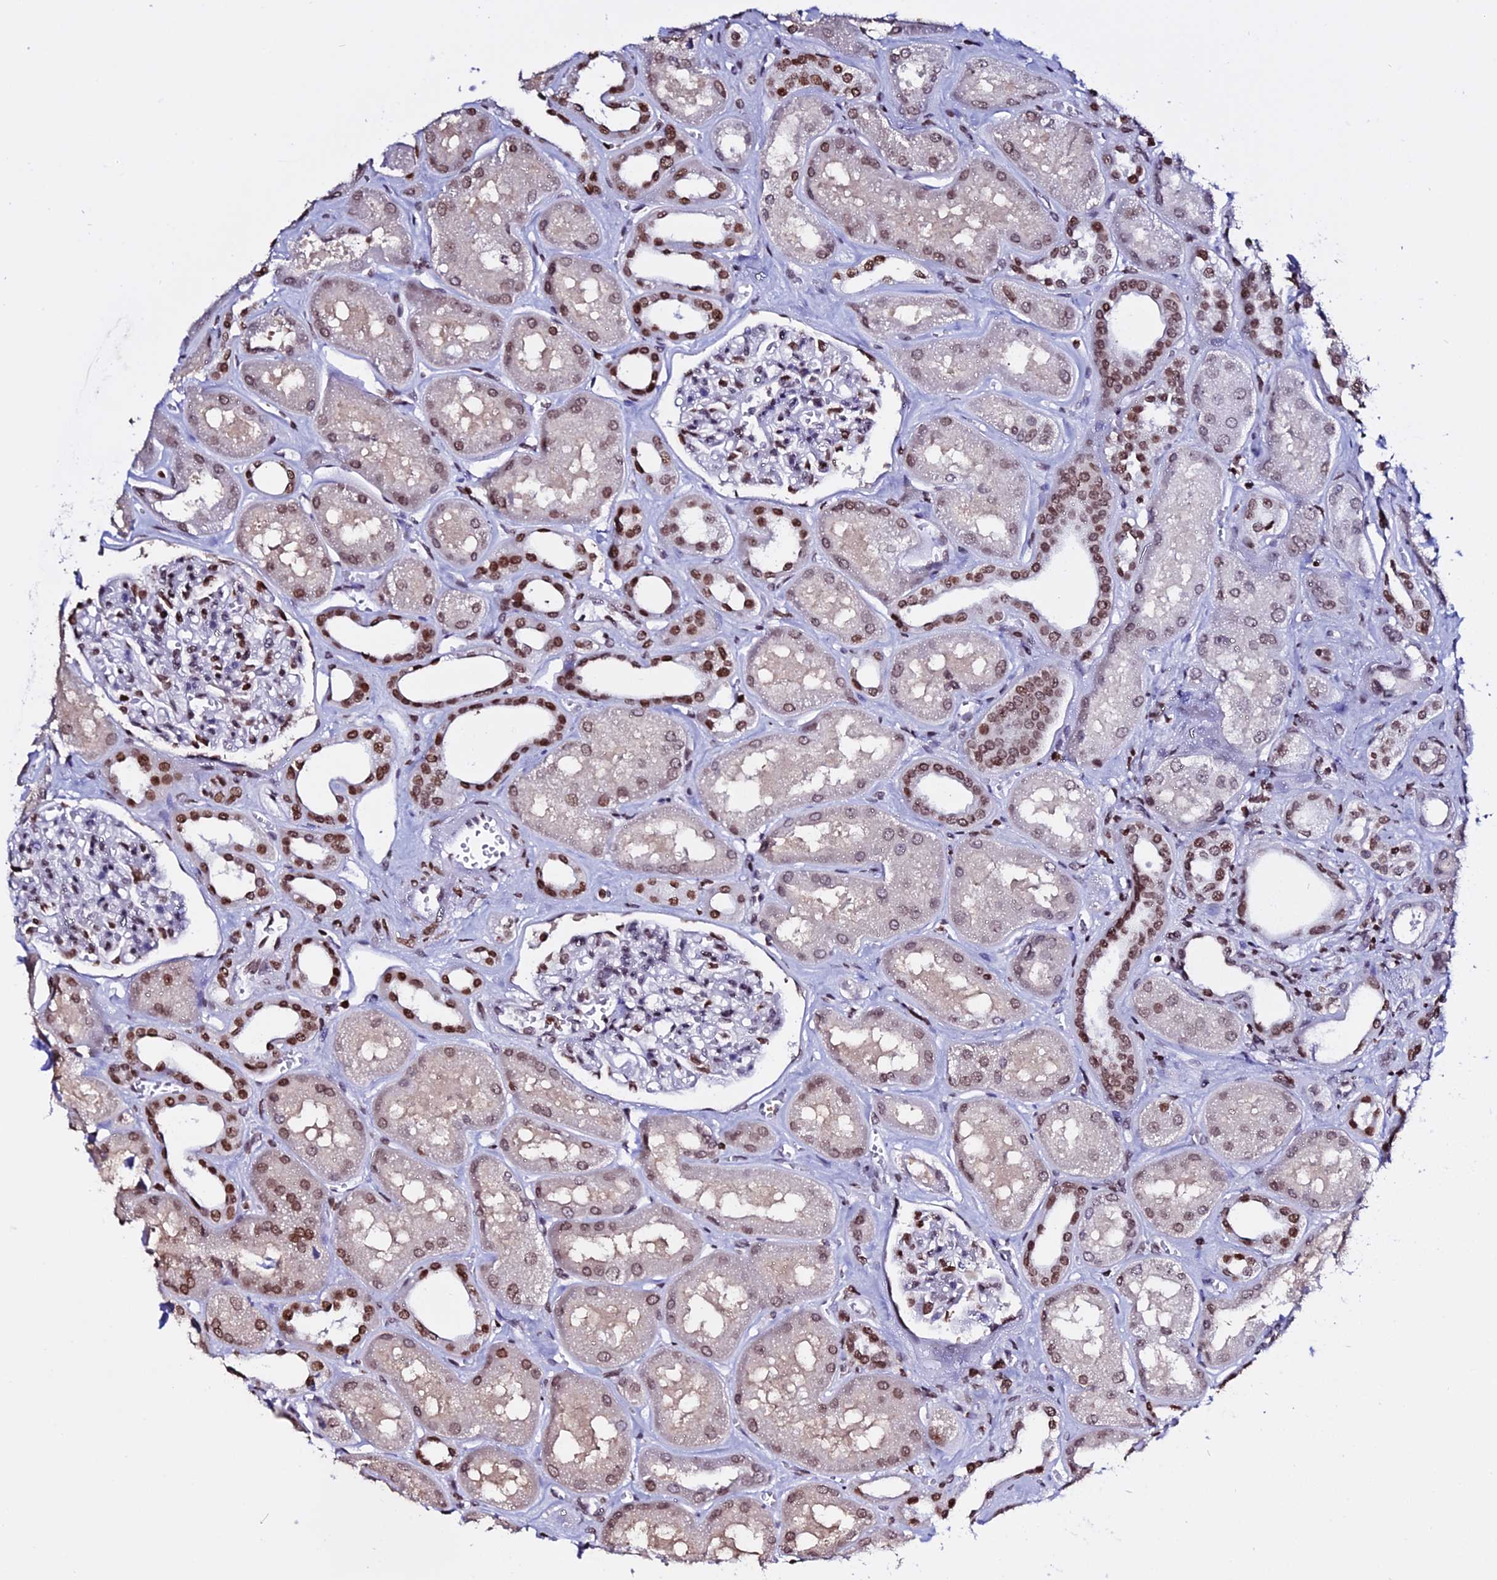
{"staining": {"intensity": "moderate", "quantity": ">75%", "location": "nuclear"}, "tissue": "kidney", "cell_type": "Cells in glomeruli", "image_type": "normal", "snomed": [{"axis": "morphology", "description": "Normal tissue, NOS"}, {"axis": "morphology", "description": "Adenocarcinoma, NOS"}, {"axis": "topography", "description": "Kidney"}], "caption": "Immunohistochemical staining of unremarkable kidney displays medium levels of moderate nuclear staining in approximately >75% of cells in glomeruli.", "gene": "ENSG00000282988", "patient": {"sex": "female", "age": 68}}